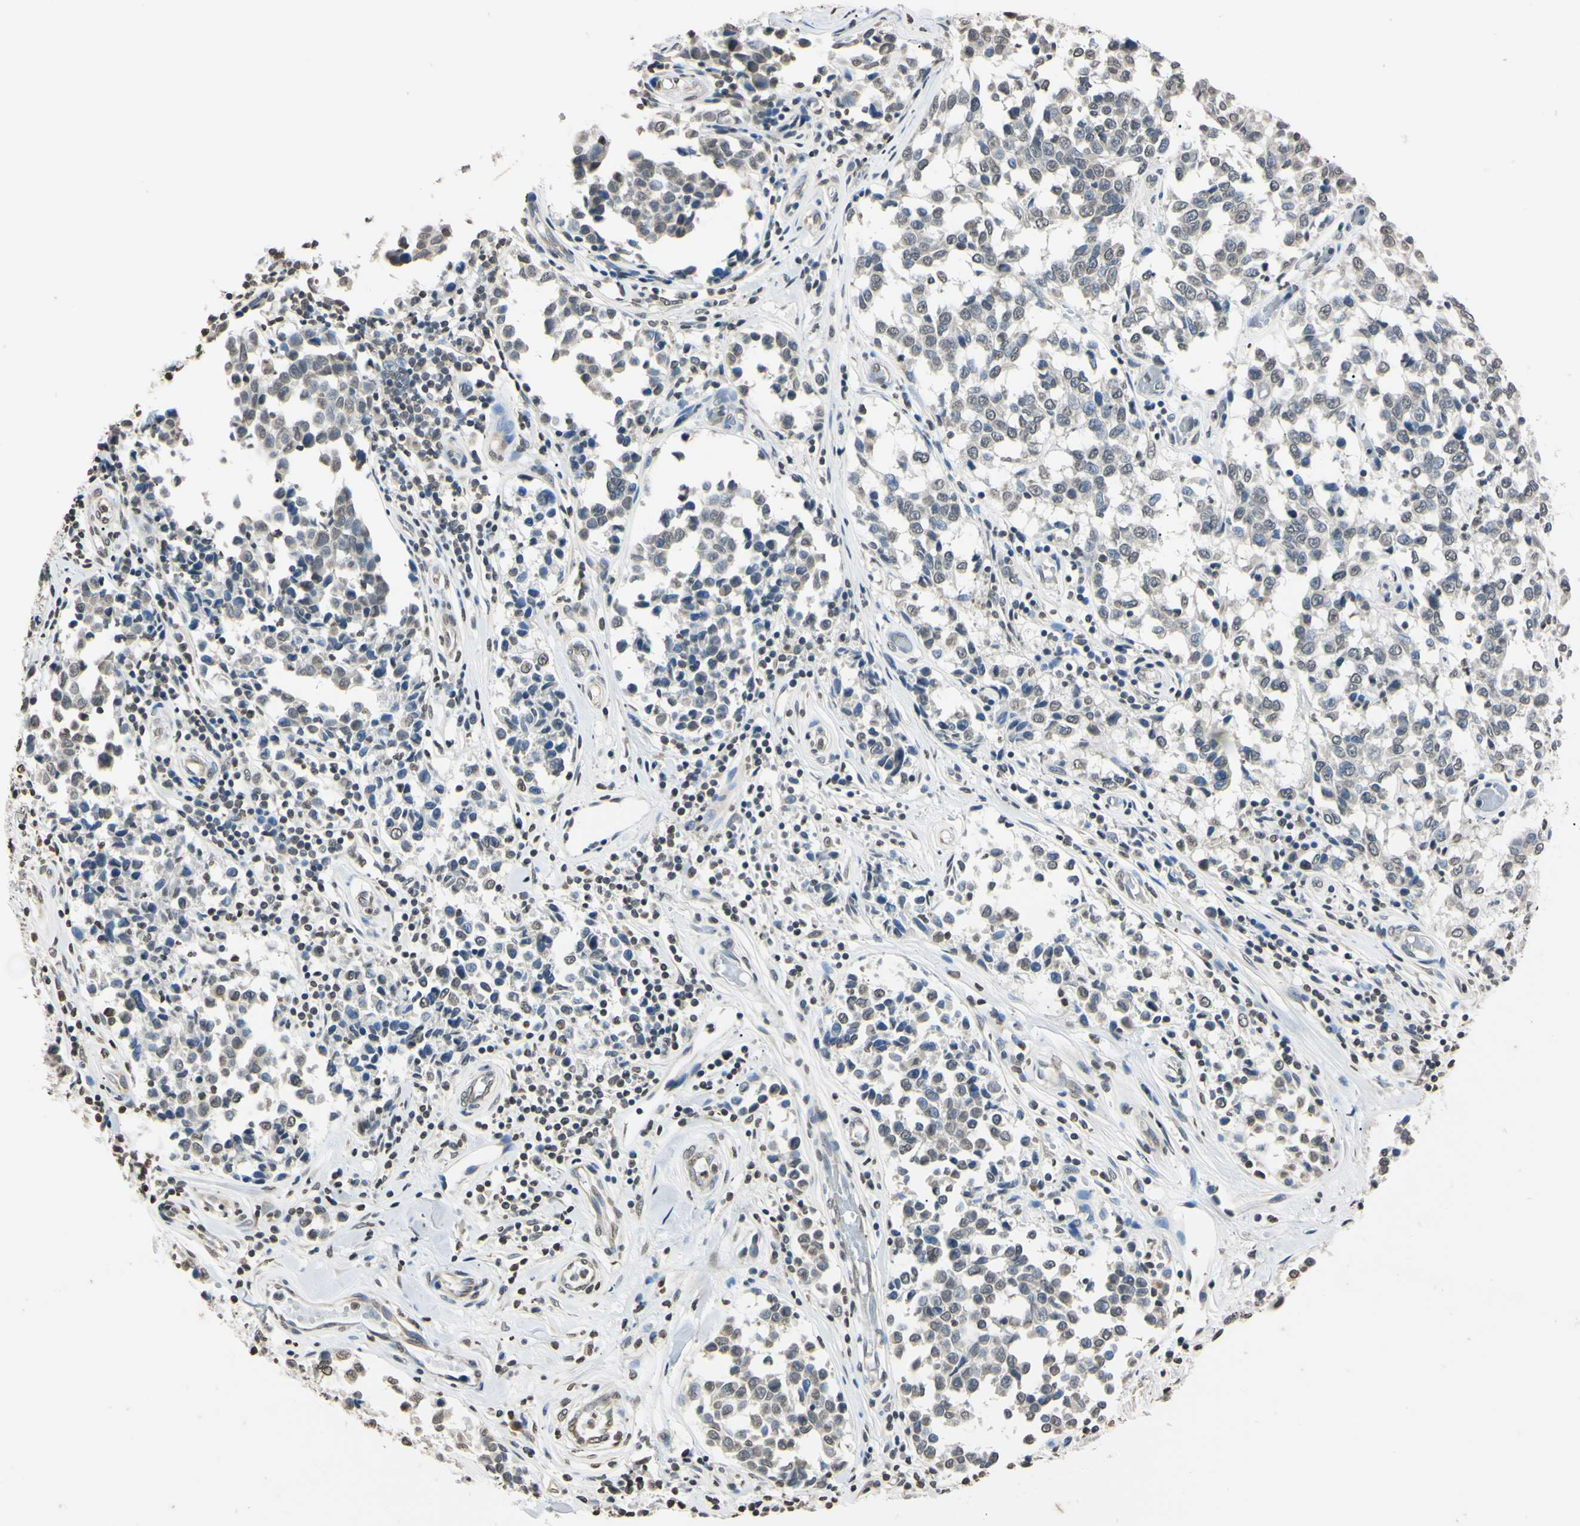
{"staining": {"intensity": "weak", "quantity": "25%-75%", "location": "nuclear"}, "tissue": "melanoma", "cell_type": "Tumor cells", "image_type": "cancer", "snomed": [{"axis": "morphology", "description": "Malignant melanoma, NOS"}, {"axis": "topography", "description": "Skin"}], "caption": "Weak nuclear protein staining is identified in about 25%-75% of tumor cells in malignant melanoma.", "gene": "CDC45", "patient": {"sex": "female", "age": 64}}